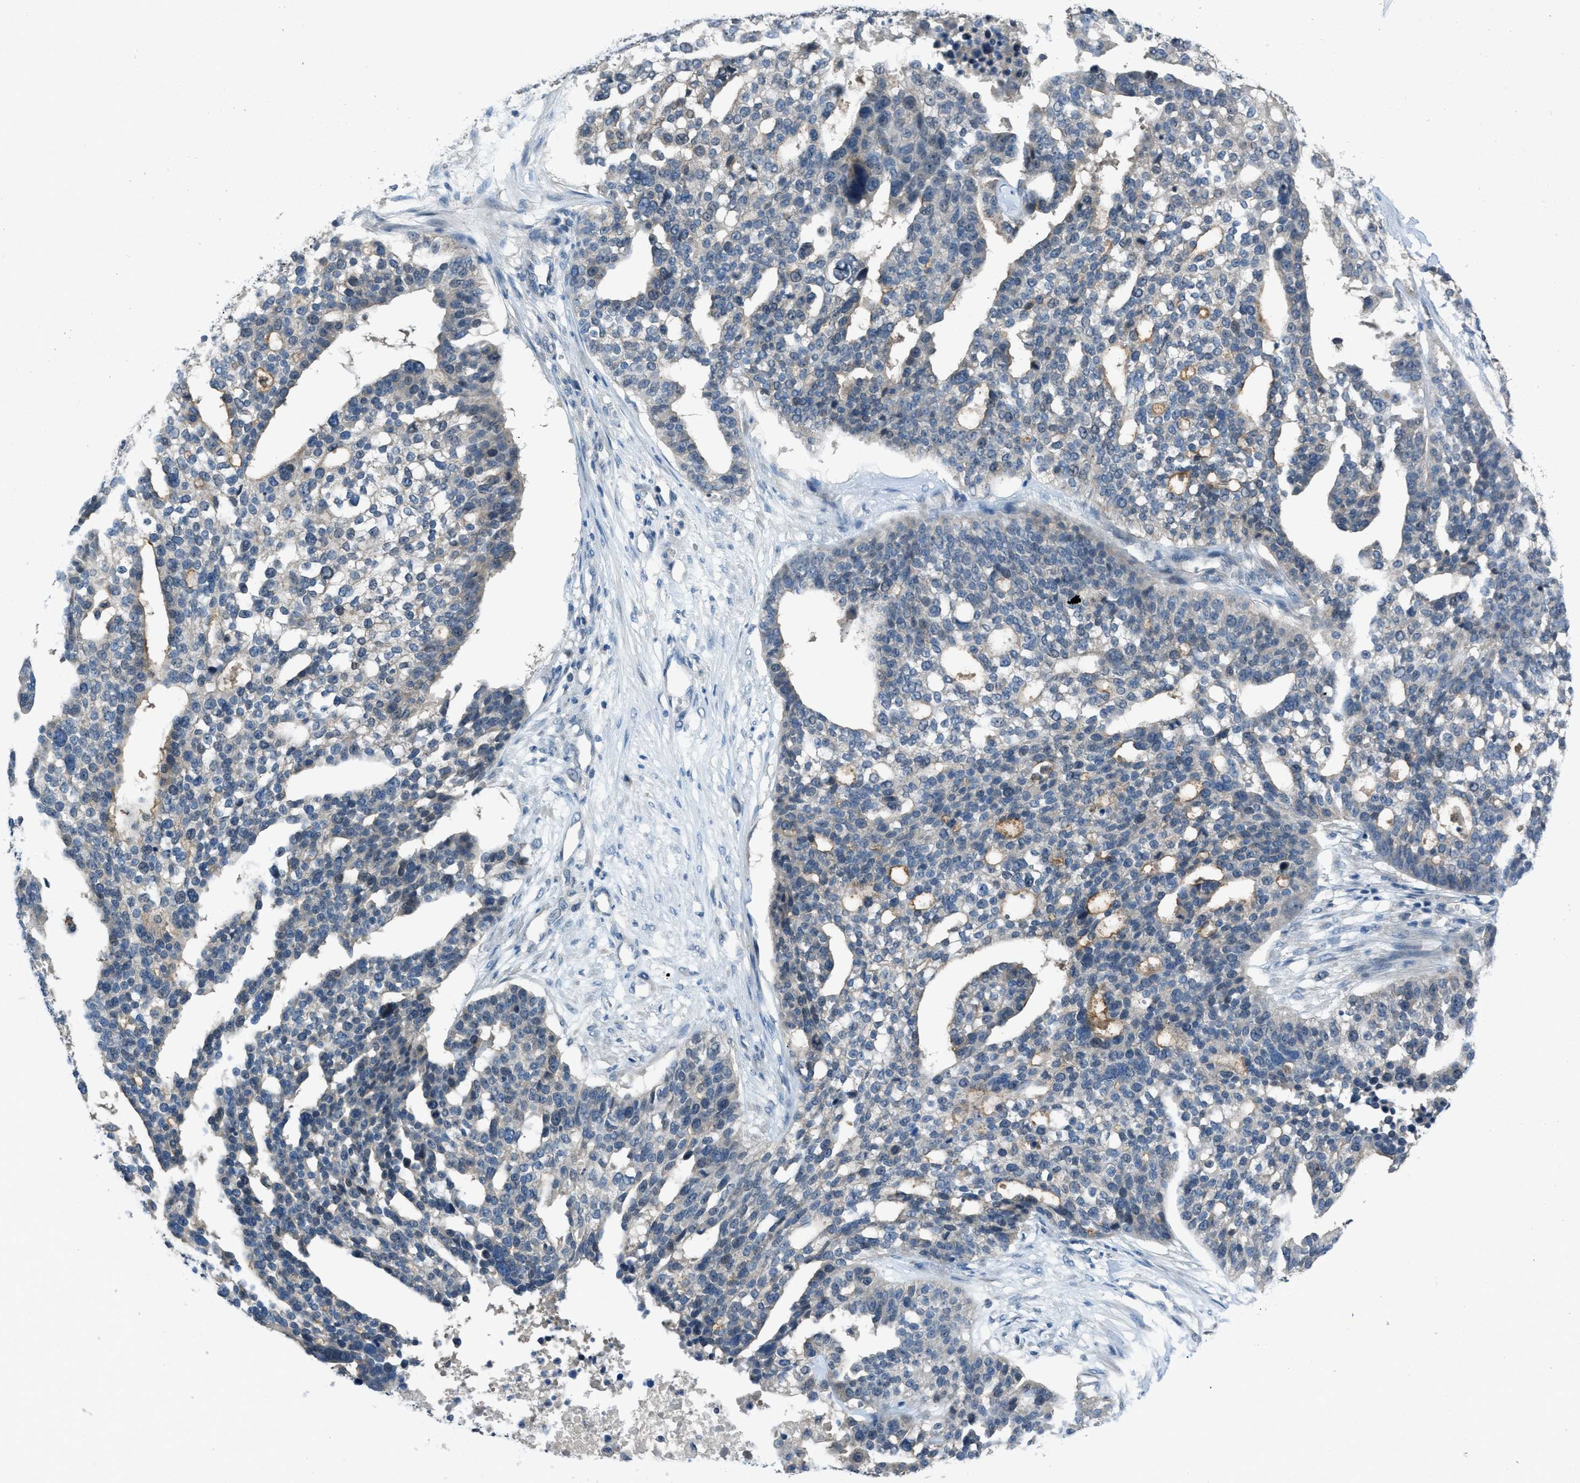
{"staining": {"intensity": "moderate", "quantity": "<25%", "location": "cytoplasmic/membranous"}, "tissue": "ovarian cancer", "cell_type": "Tumor cells", "image_type": "cancer", "snomed": [{"axis": "morphology", "description": "Cystadenocarcinoma, serous, NOS"}, {"axis": "topography", "description": "Ovary"}], "caption": "The photomicrograph reveals a brown stain indicating the presence of a protein in the cytoplasmic/membranous of tumor cells in serous cystadenocarcinoma (ovarian).", "gene": "MIS18A", "patient": {"sex": "female", "age": 59}}